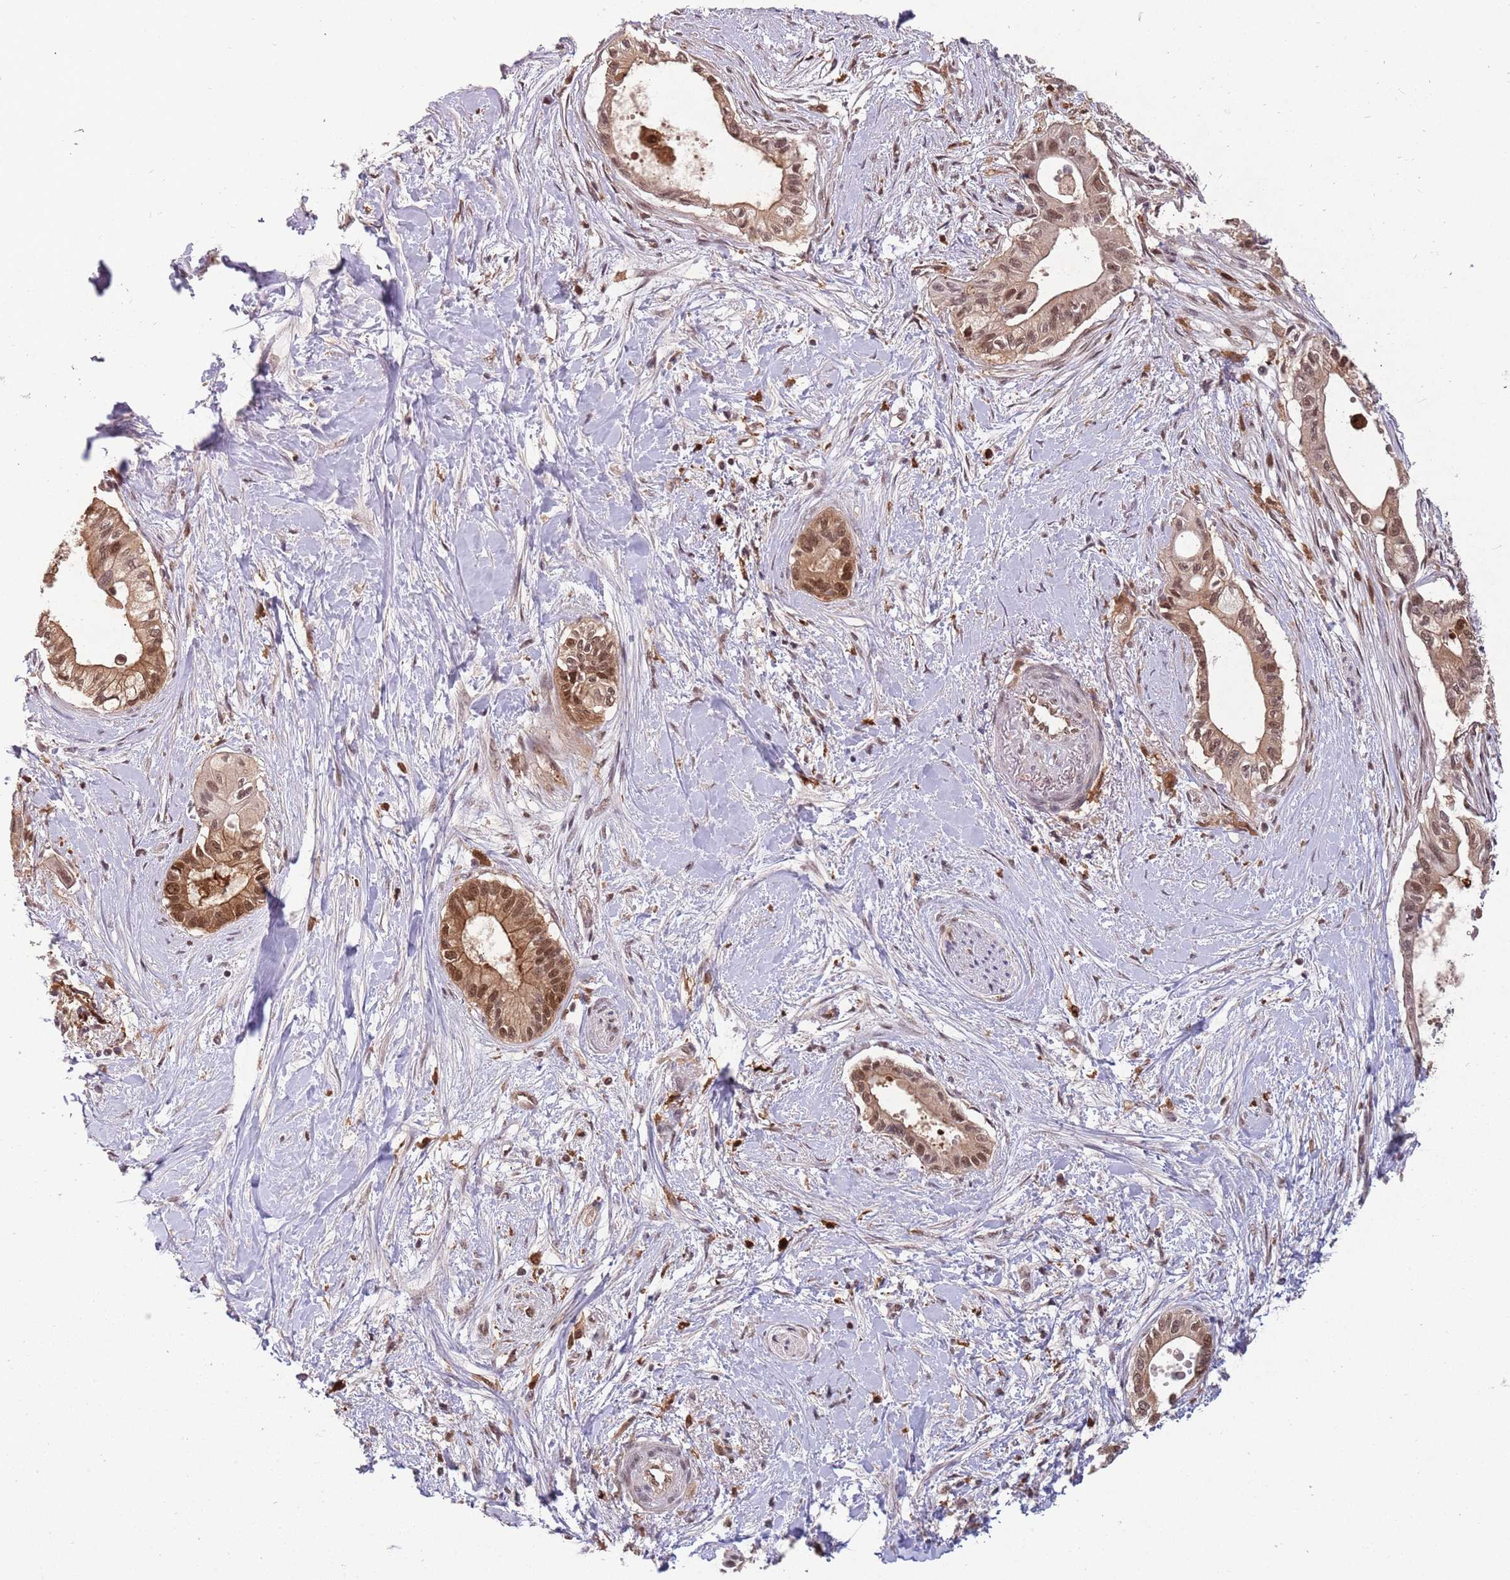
{"staining": {"intensity": "moderate", "quantity": ">75%", "location": "cytoplasmic/membranous,nuclear"}, "tissue": "pancreatic cancer", "cell_type": "Tumor cells", "image_type": "cancer", "snomed": [{"axis": "morphology", "description": "Adenocarcinoma, NOS"}, {"axis": "topography", "description": "Pancreas"}], "caption": "Immunohistochemical staining of pancreatic cancer shows medium levels of moderate cytoplasmic/membranous and nuclear staining in about >75% of tumor cells. (DAB (3,3'-diaminobenzidine) IHC with brightfield microscopy, high magnification).", "gene": "ZNF639", "patient": {"sex": "male", "age": 78}}